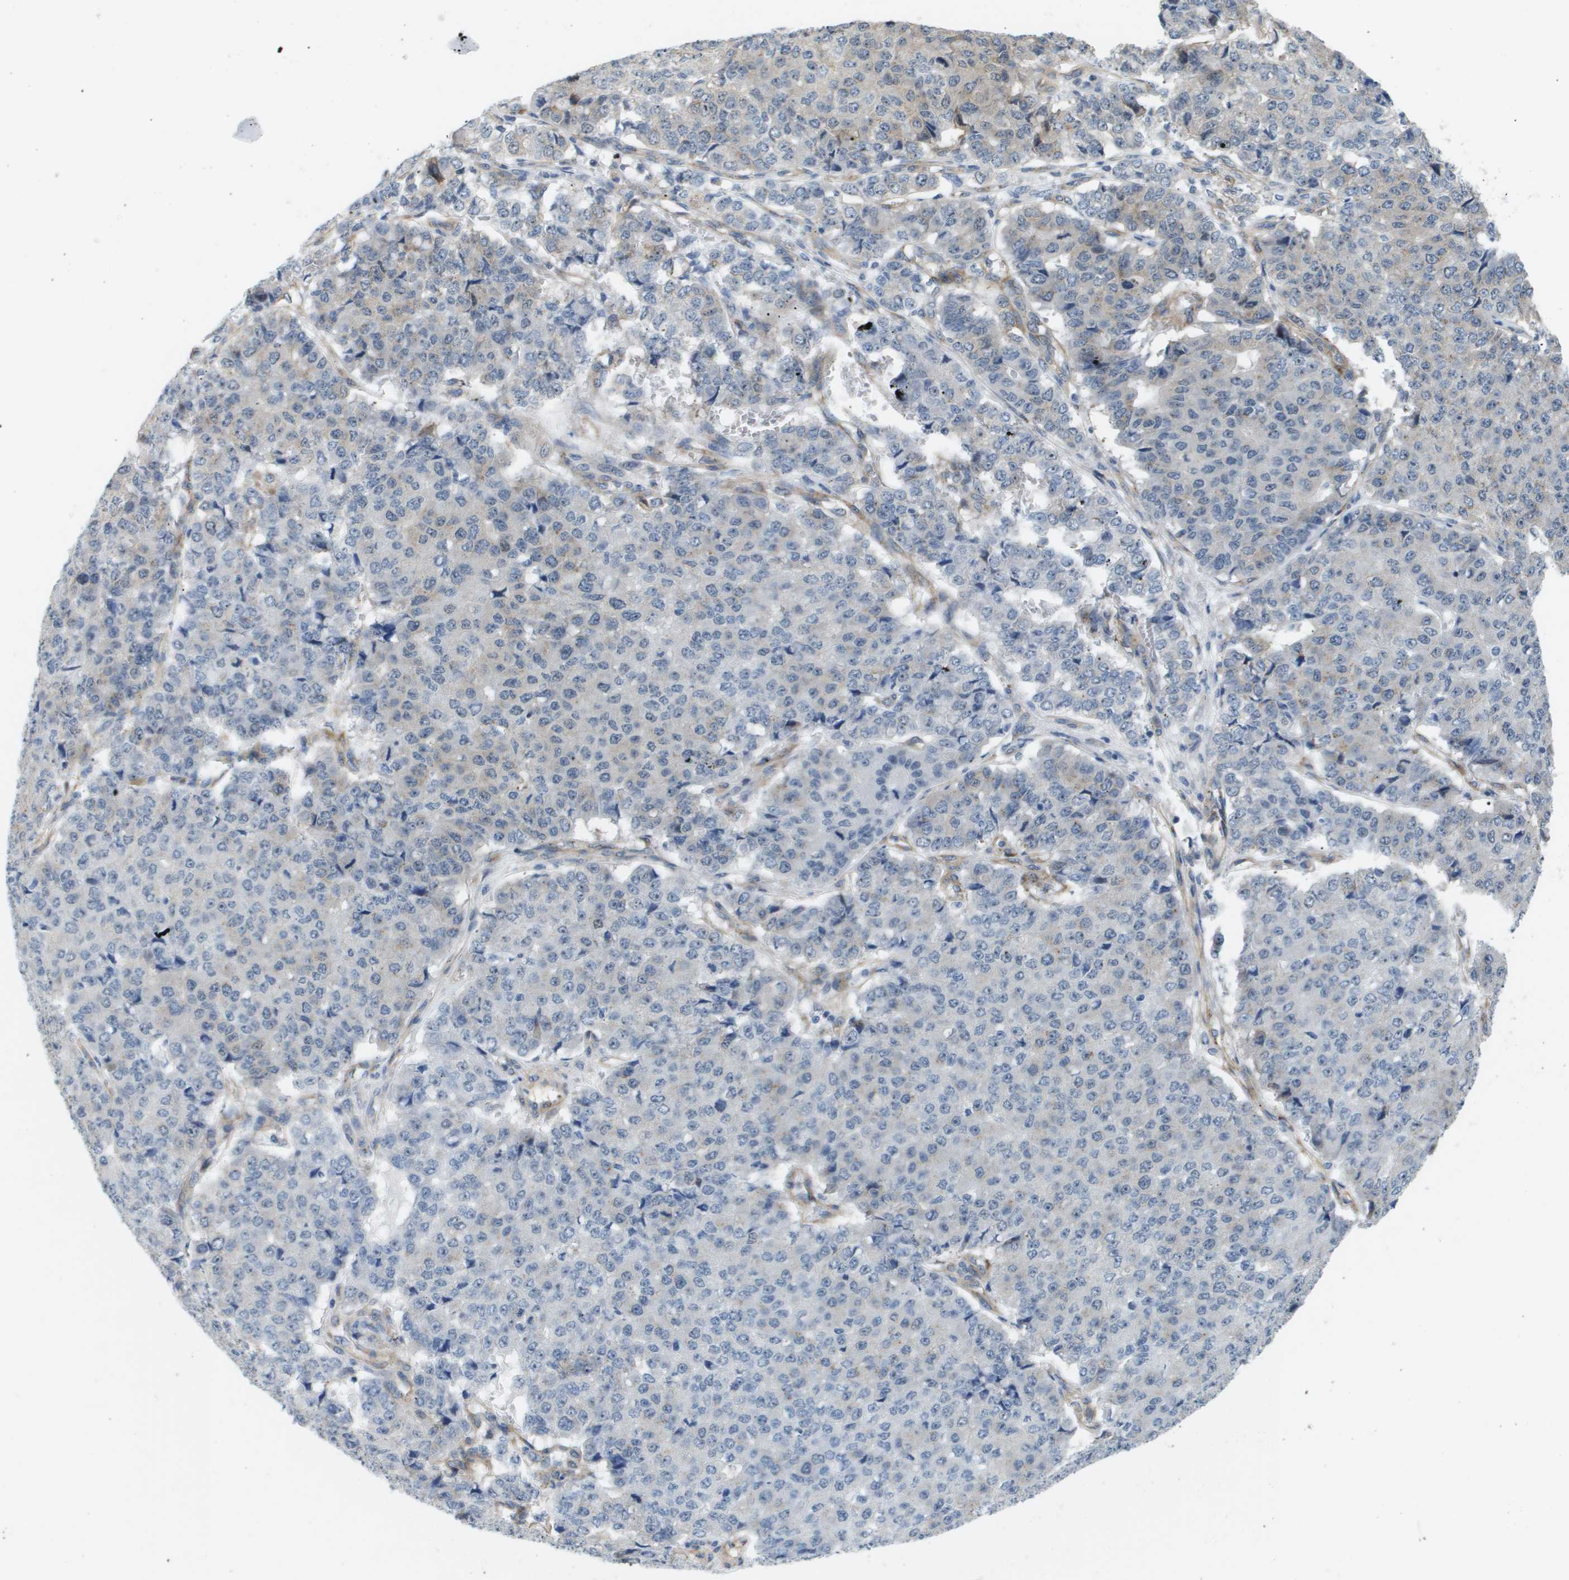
{"staining": {"intensity": "negative", "quantity": "none", "location": "none"}, "tissue": "pancreatic cancer", "cell_type": "Tumor cells", "image_type": "cancer", "snomed": [{"axis": "morphology", "description": "Adenocarcinoma, NOS"}, {"axis": "topography", "description": "Pancreas"}], "caption": "A photomicrograph of pancreatic cancer (adenocarcinoma) stained for a protein reveals no brown staining in tumor cells.", "gene": "OTUD5", "patient": {"sex": "male", "age": 50}}